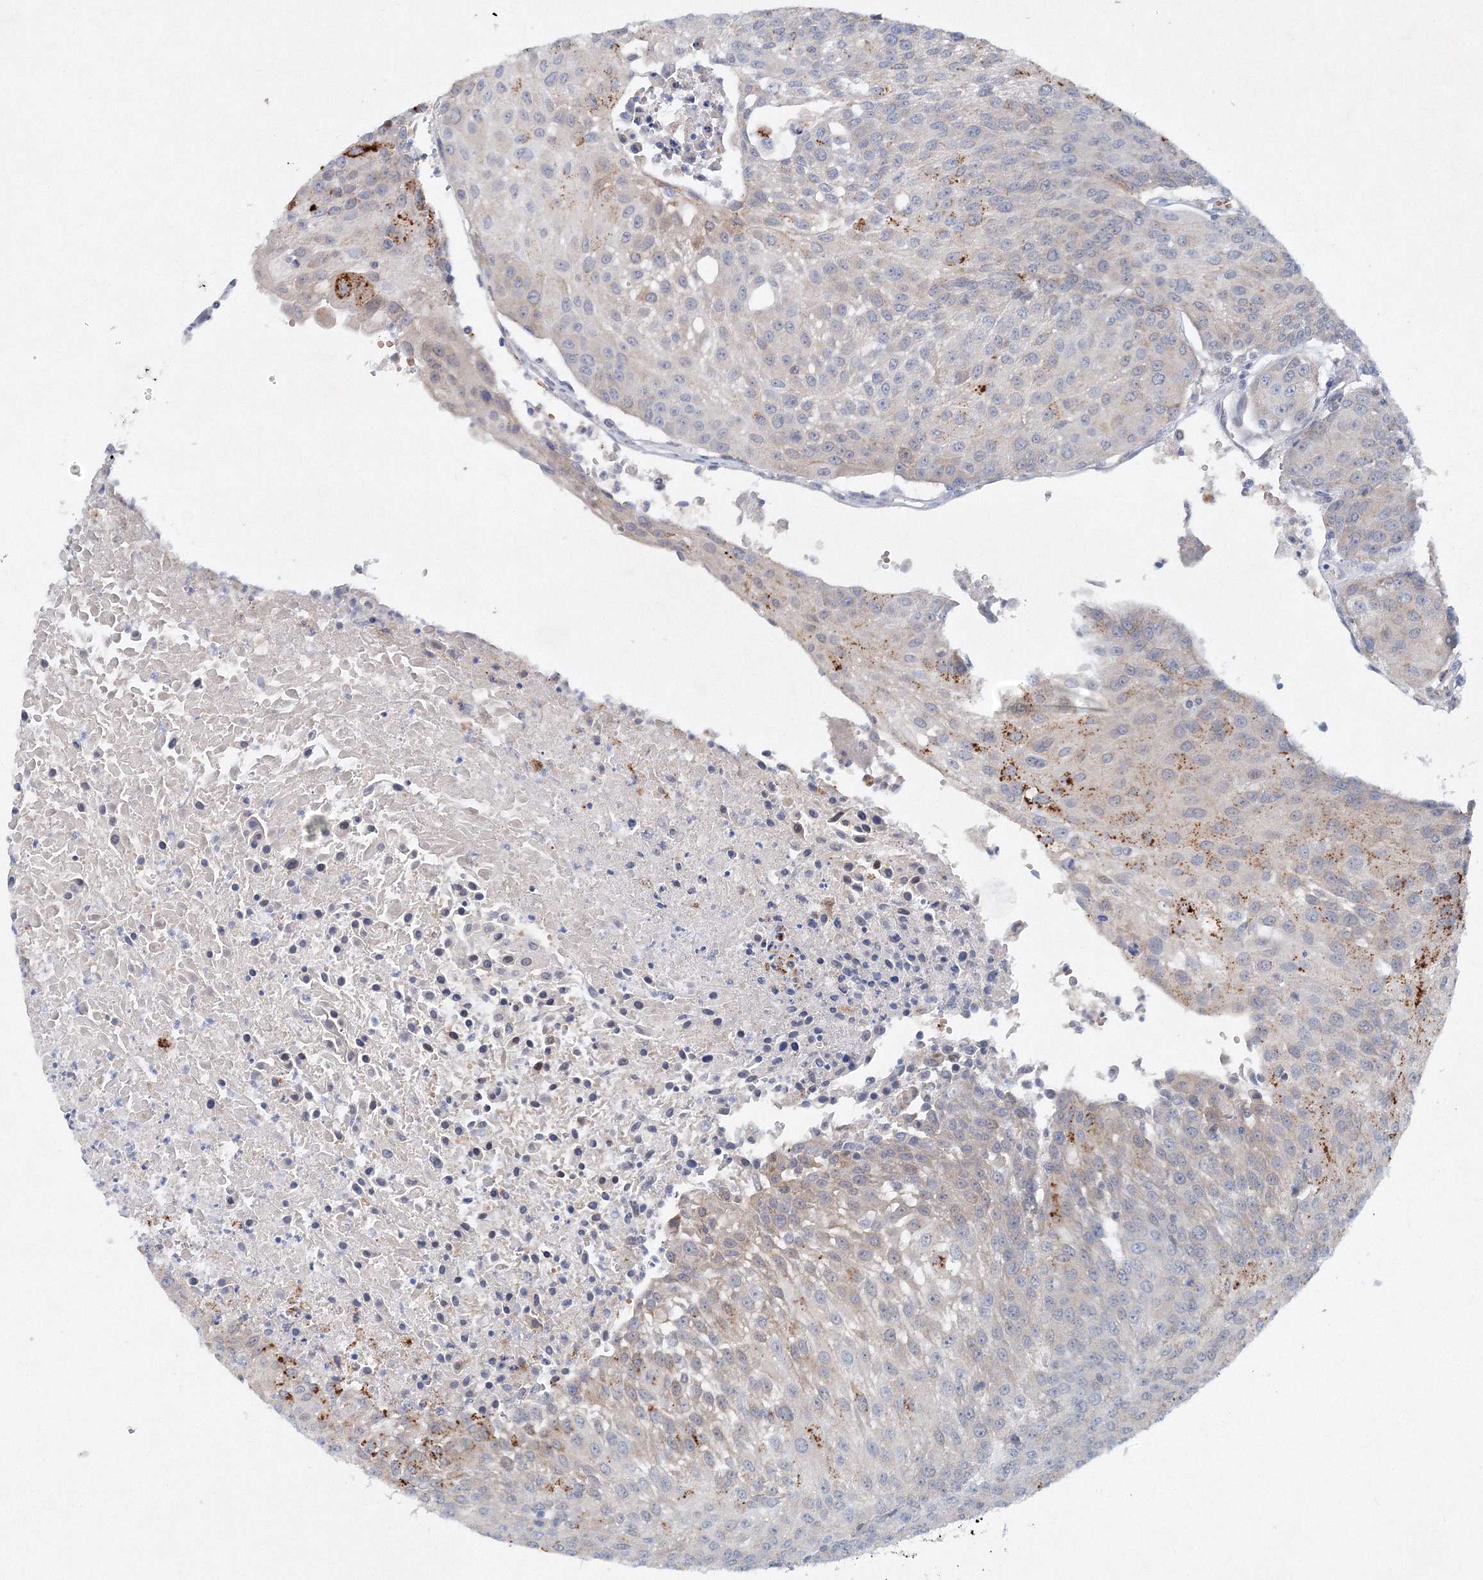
{"staining": {"intensity": "moderate", "quantity": "<25%", "location": "cytoplasmic/membranous"}, "tissue": "urothelial cancer", "cell_type": "Tumor cells", "image_type": "cancer", "snomed": [{"axis": "morphology", "description": "Urothelial carcinoma, High grade"}, {"axis": "topography", "description": "Urinary bladder"}], "caption": "Immunohistochemistry (IHC) of urothelial cancer reveals low levels of moderate cytoplasmic/membranous staining in approximately <25% of tumor cells.", "gene": "SH3BP5", "patient": {"sex": "female", "age": 85}}